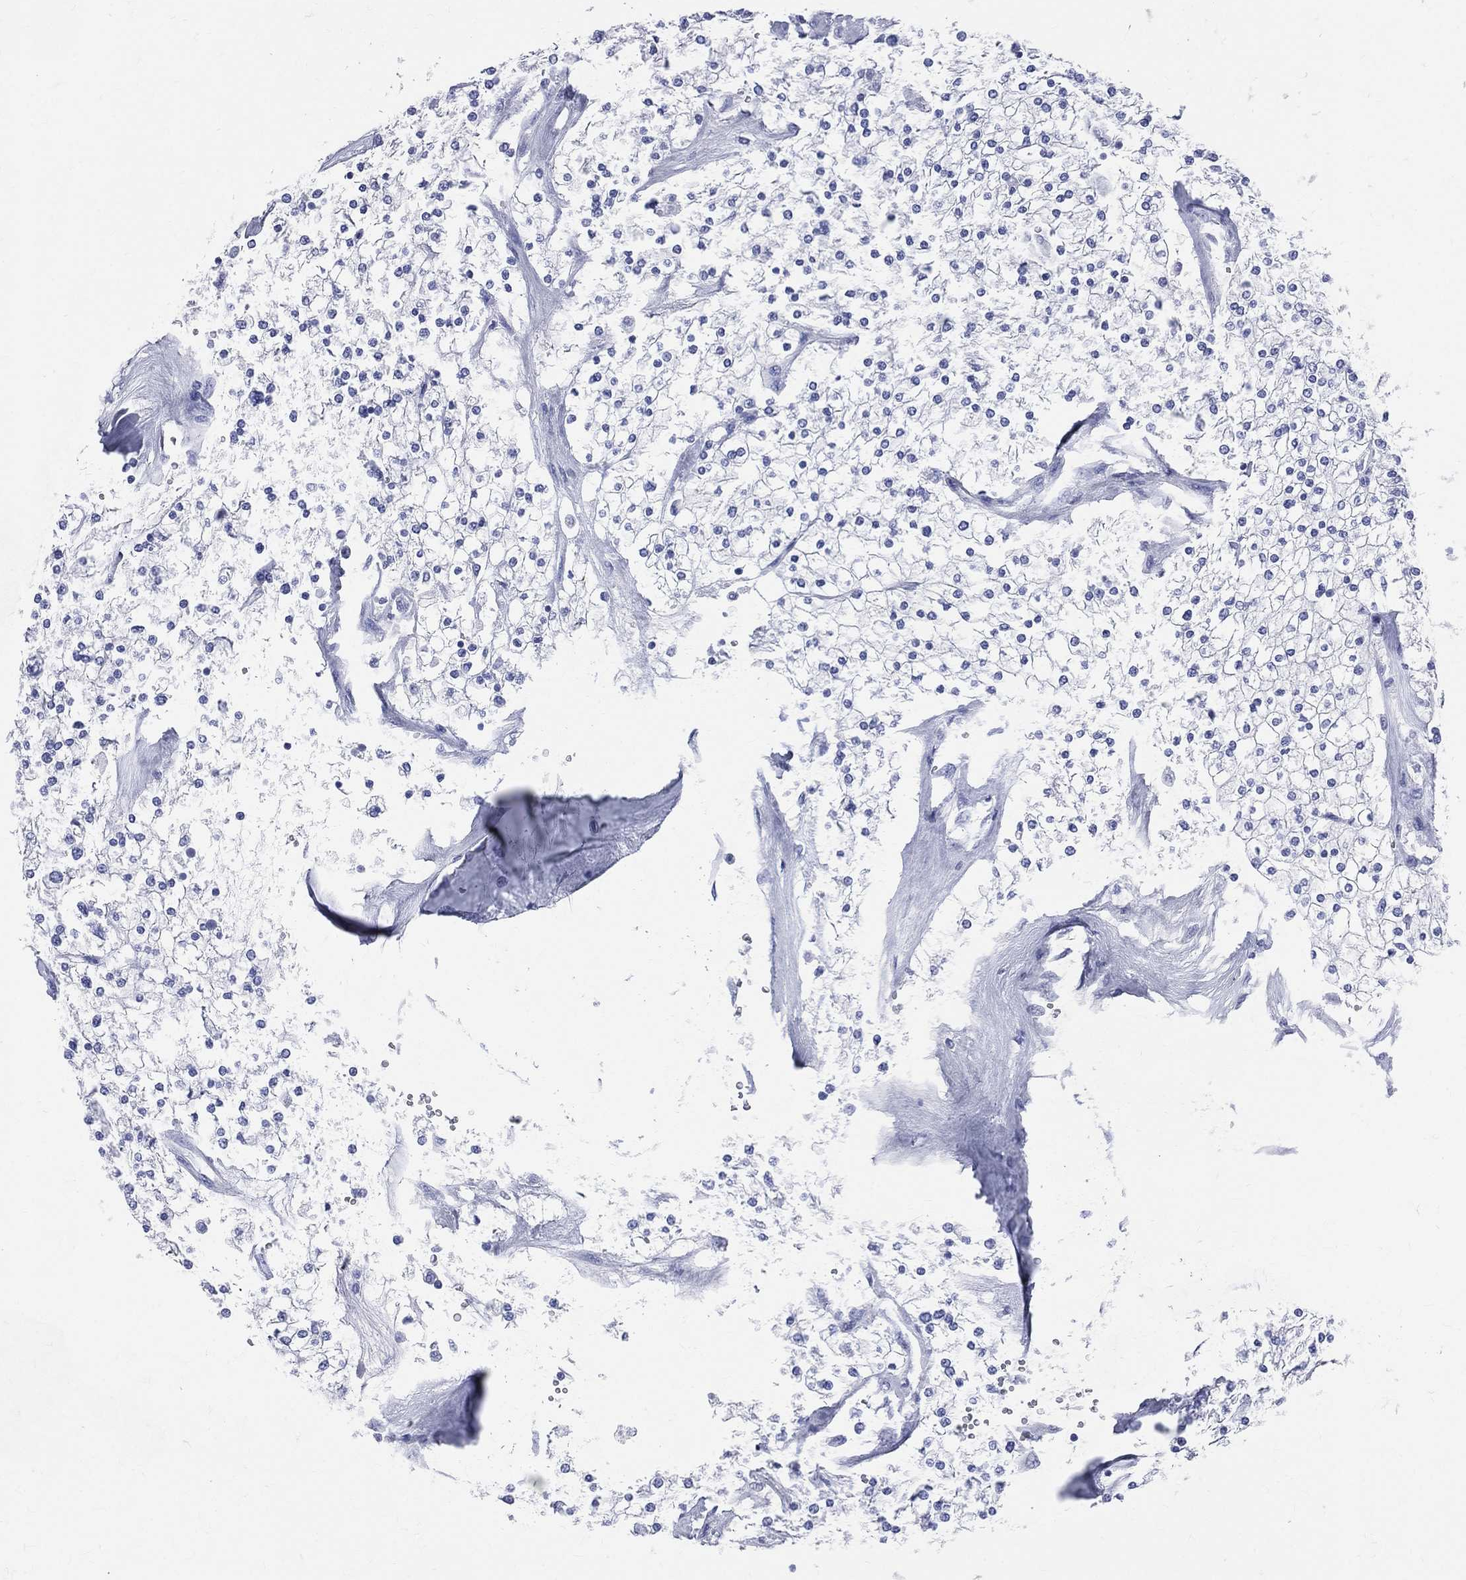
{"staining": {"intensity": "negative", "quantity": "none", "location": "none"}, "tissue": "renal cancer", "cell_type": "Tumor cells", "image_type": "cancer", "snomed": [{"axis": "morphology", "description": "Adenocarcinoma, NOS"}, {"axis": "topography", "description": "Kidney"}], "caption": "A histopathology image of renal adenocarcinoma stained for a protein exhibits no brown staining in tumor cells.", "gene": "SYP", "patient": {"sex": "male", "age": 80}}